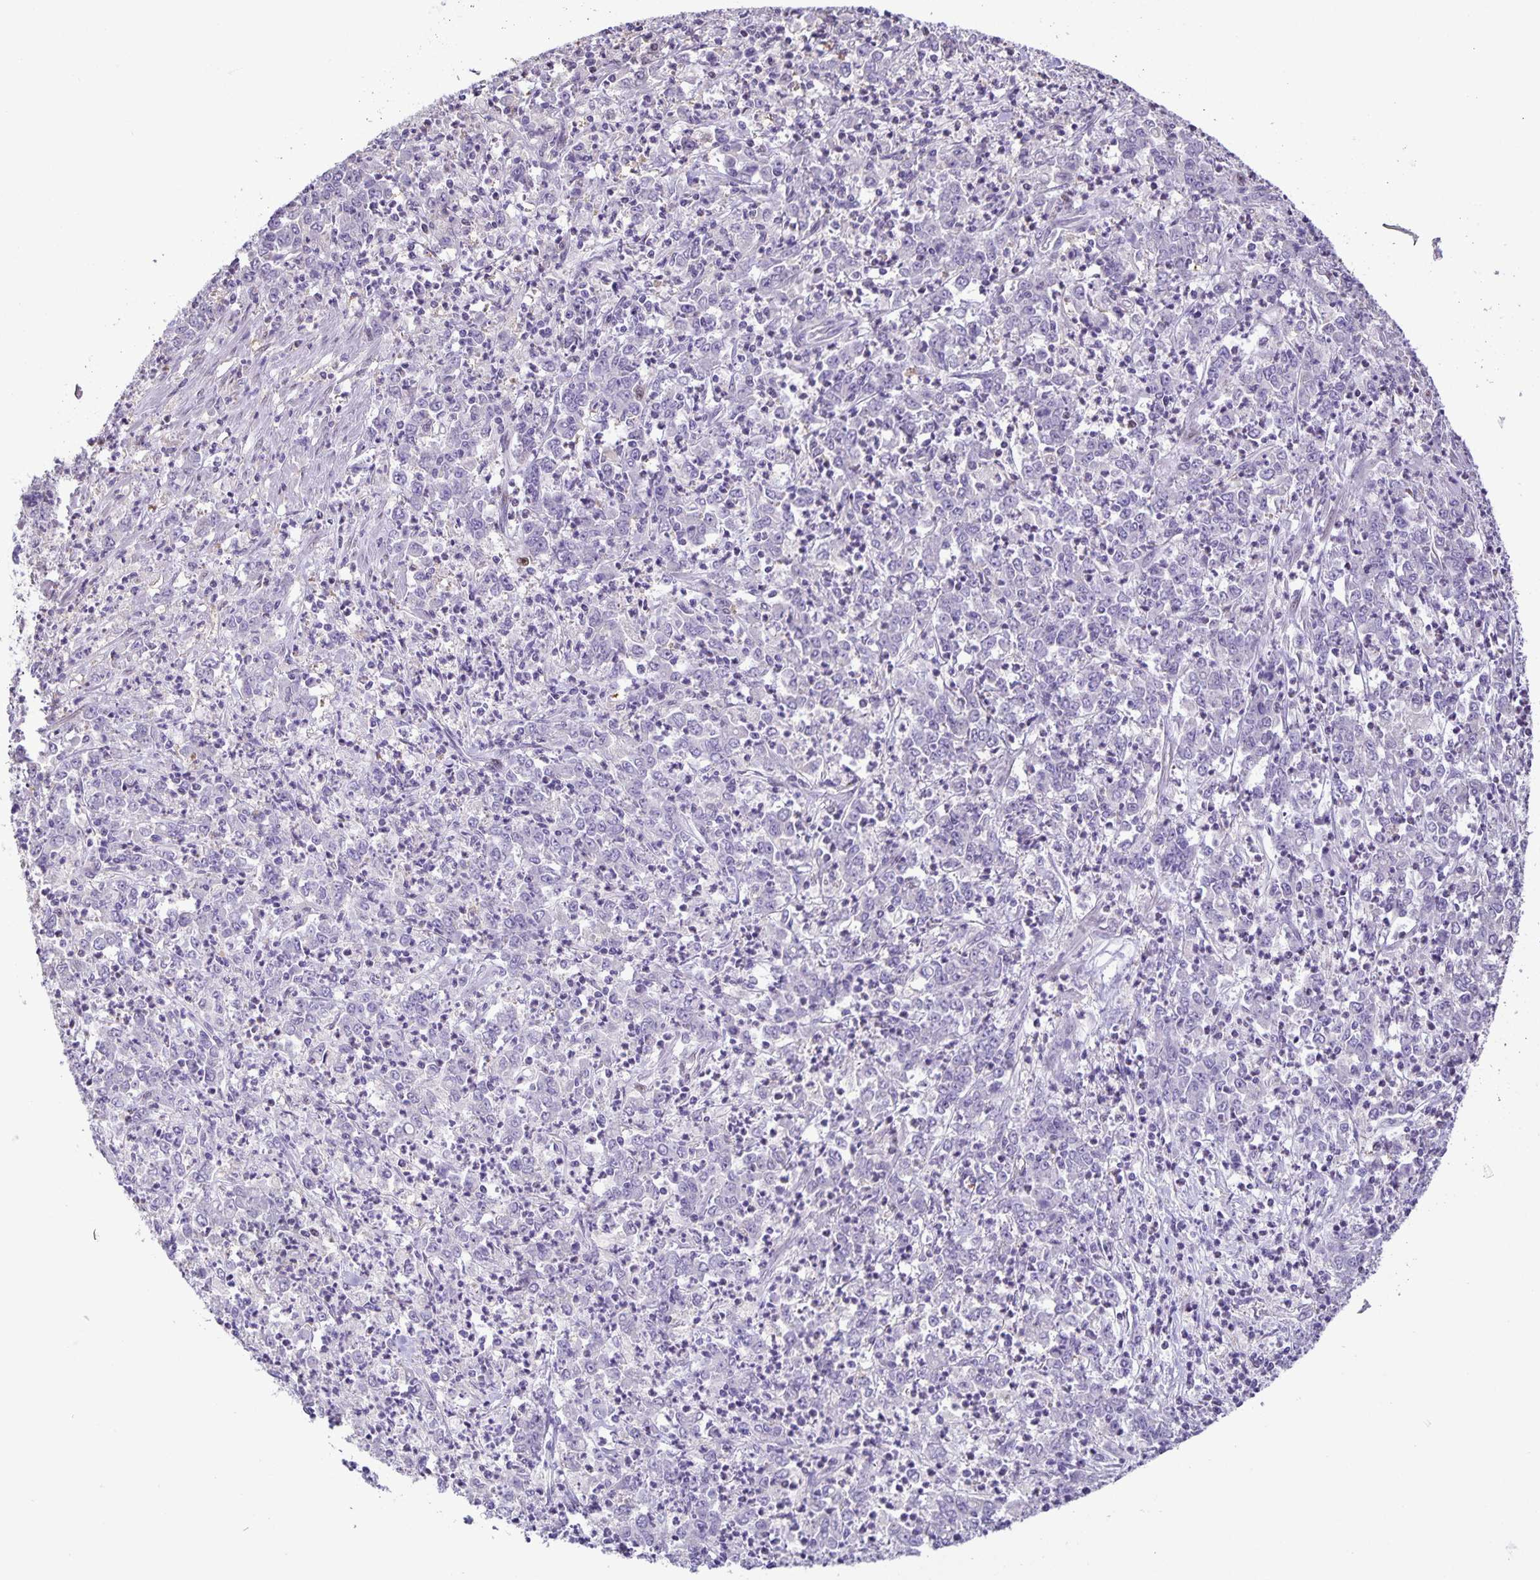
{"staining": {"intensity": "negative", "quantity": "none", "location": "none"}, "tissue": "stomach cancer", "cell_type": "Tumor cells", "image_type": "cancer", "snomed": [{"axis": "morphology", "description": "Adenocarcinoma, NOS"}, {"axis": "topography", "description": "Stomach, lower"}], "caption": "Histopathology image shows no significant protein staining in tumor cells of stomach cancer. Brightfield microscopy of IHC stained with DAB (3,3'-diaminobenzidine) (brown) and hematoxylin (blue), captured at high magnification.", "gene": "ONECUT2", "patient": {"sex": "female", "age": 71}}